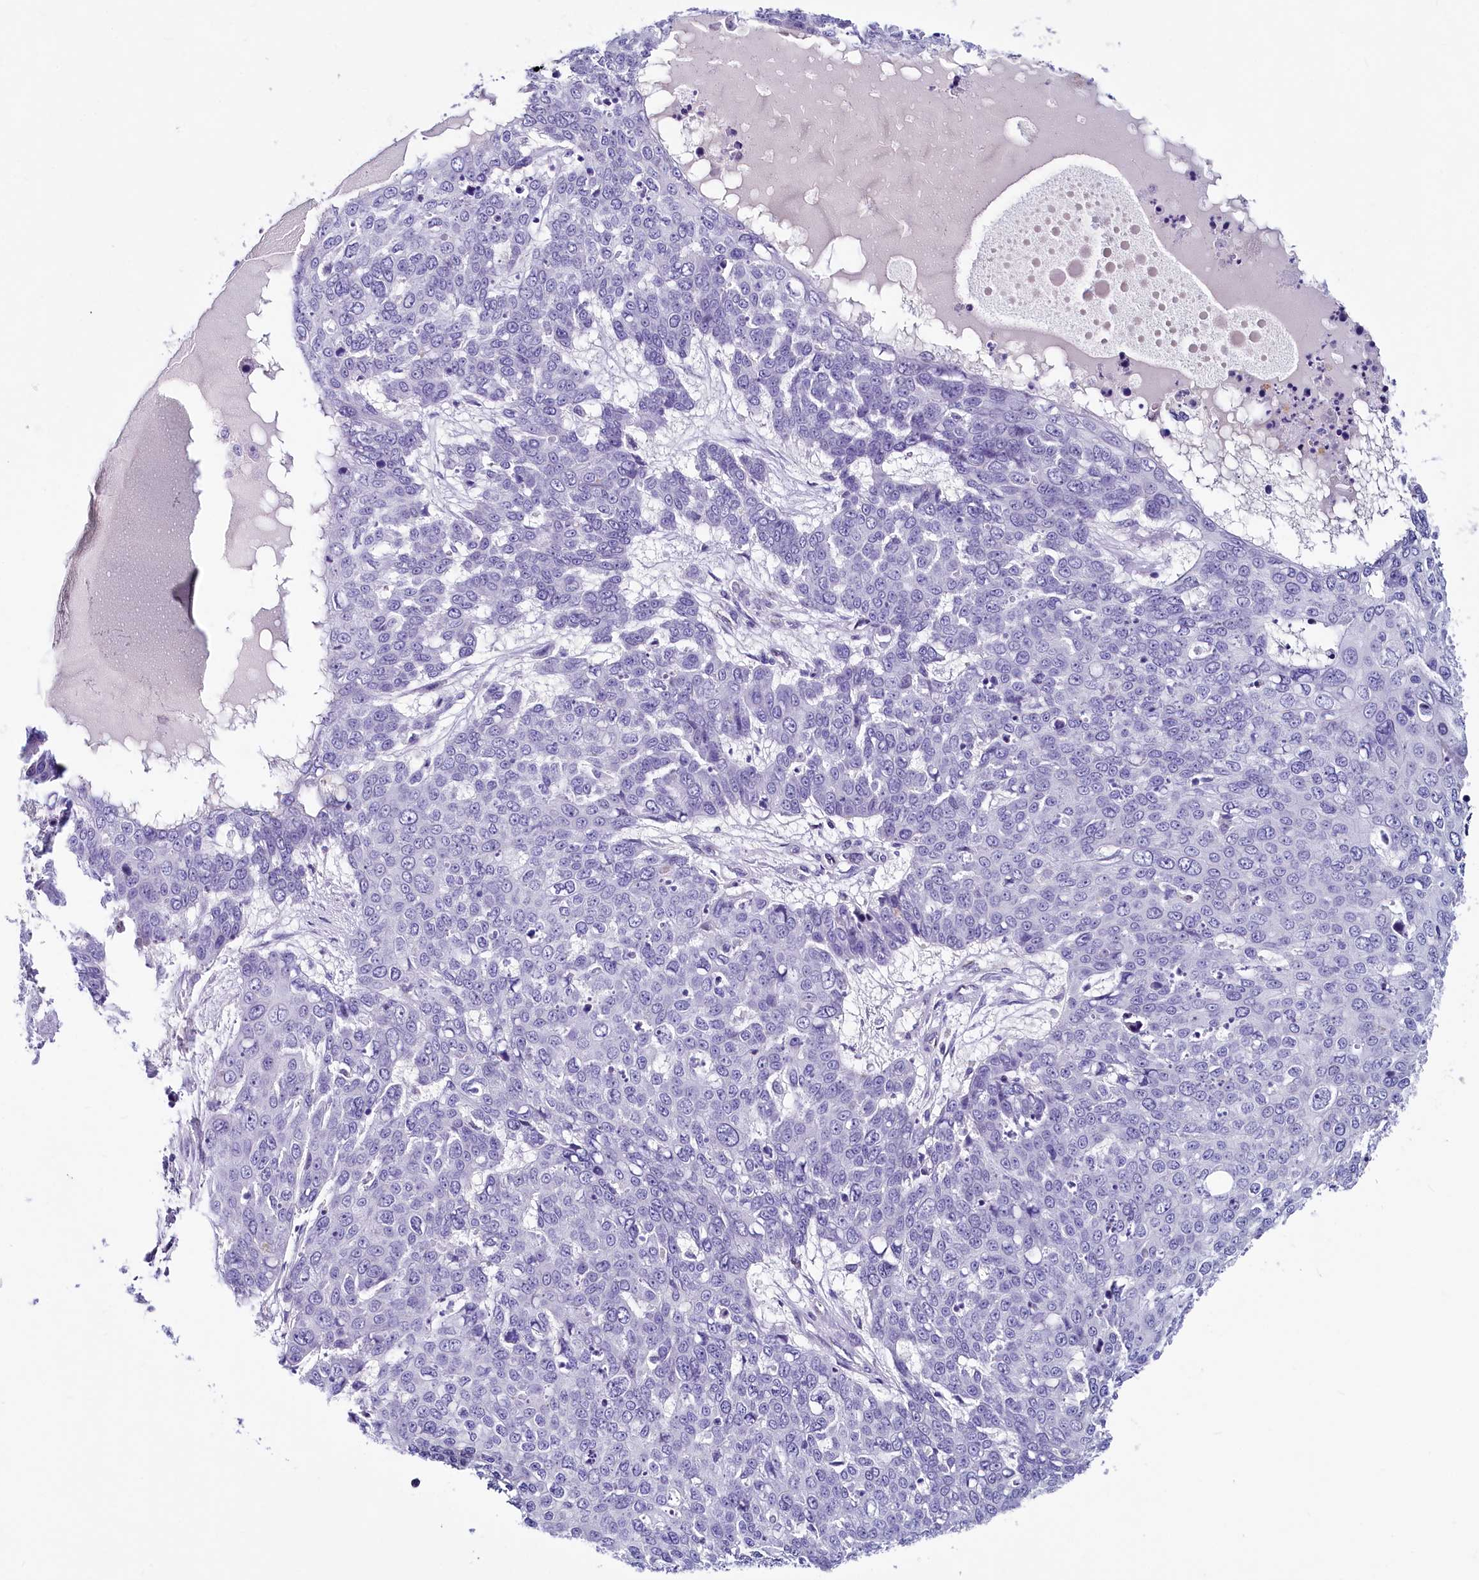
{"staining": {"intensity": "negative", "quantity": "none", "location": "none"}, "tissue": "skin cancer", "cell_type": "Tumor cells", "image_type": "cancer", "snomed": [{"axis": "morphology", "description": "Squamous cell carcinoma, NOS"}, {"axis": "topography", "description": "Skin"}], "caption": "The photomicrograph reveals no significant positivity in tumor cells of squamous cell carcinoma (skin).", "gene": "INSC", "patient": {"sex": "male", "age": 71}}